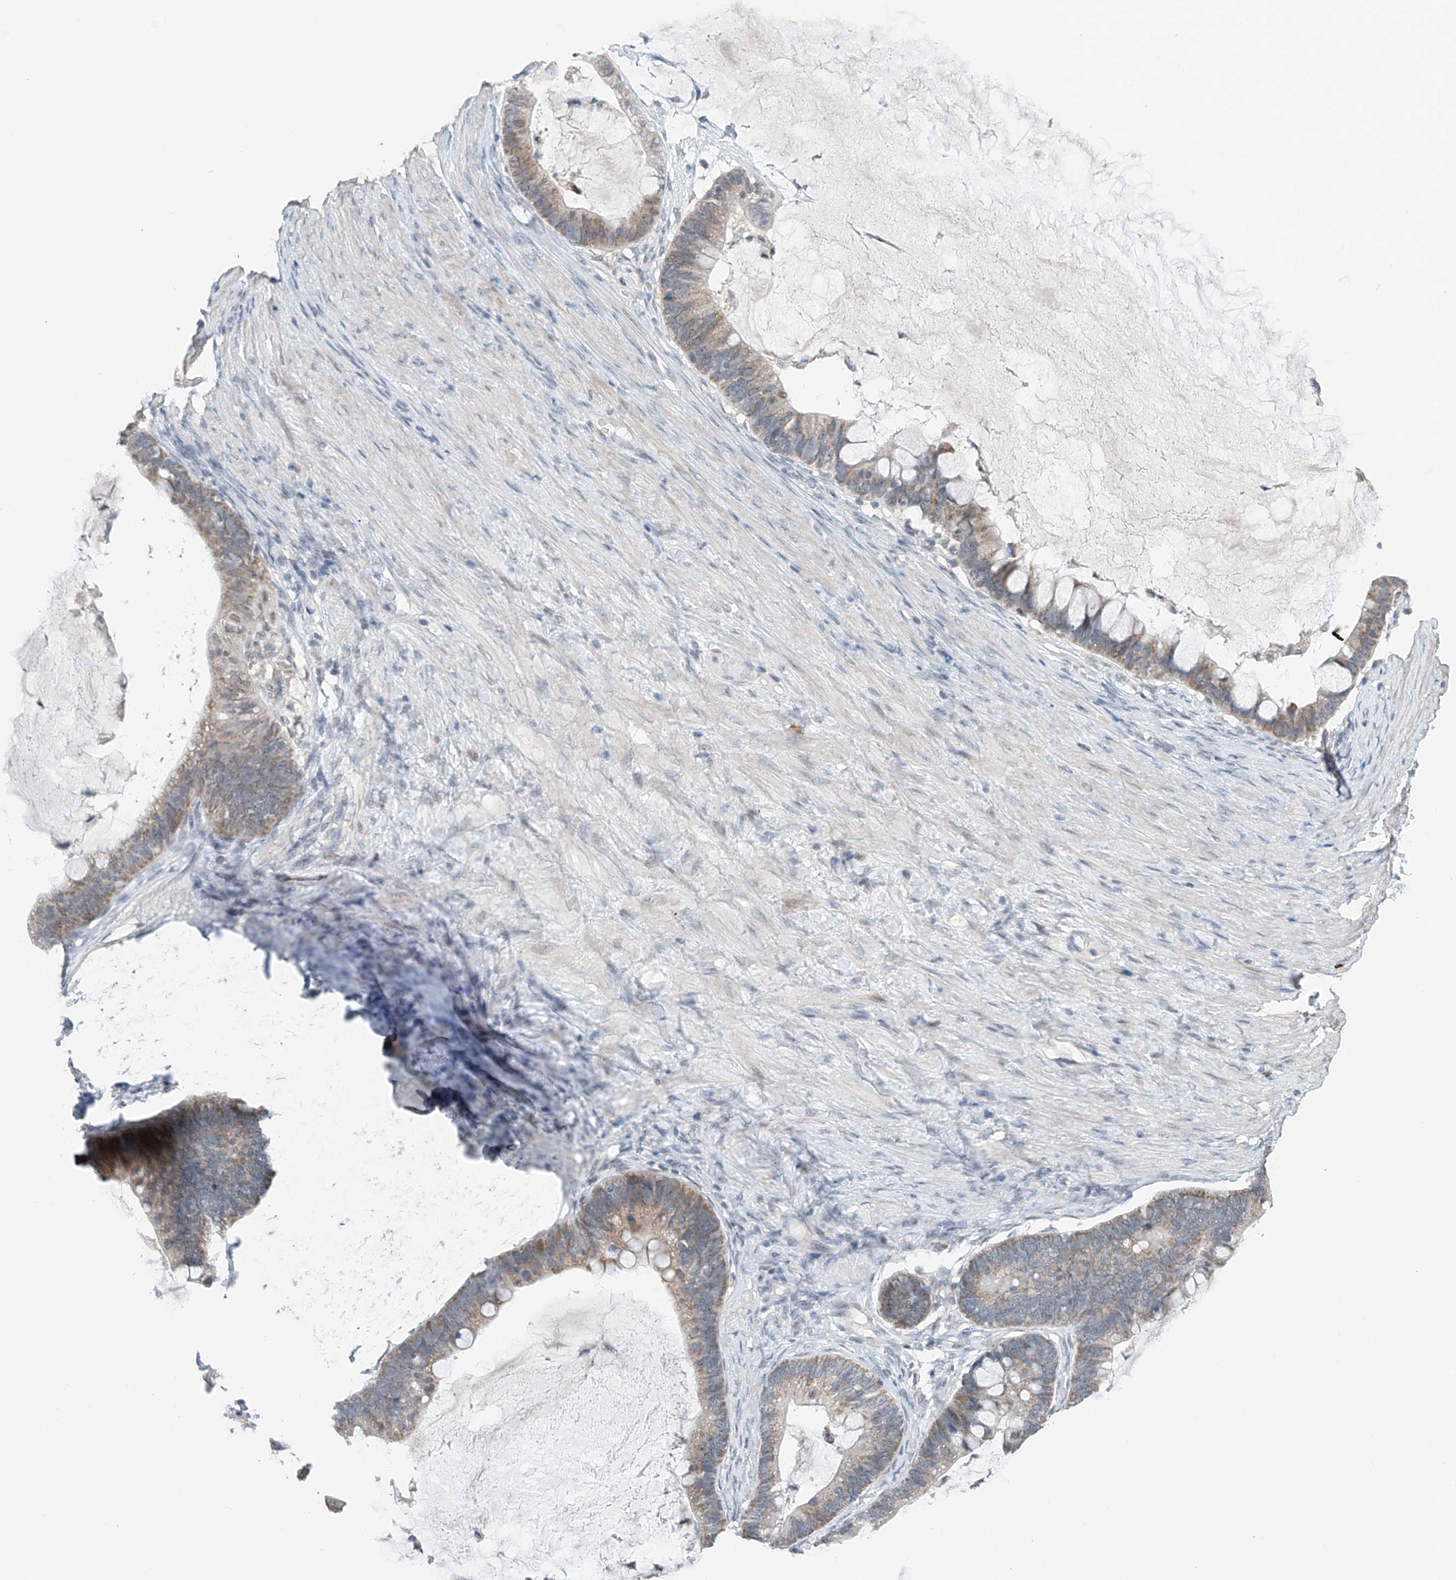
{"staining": {"intensity": "weak", "quantity": ">75%", "location": "cytoplasmic/membranous"}, "tissue": "ovarian cancer", "cell_type": "Tumor cells", "image_type": "cancer", "snomed": [{"axis": "morphology", "description": "Cystadenocarcinoma, mucinous, NOS"}, {"axis": "topography", "description": "Ovary"}], "caption": "Tumor cells reveal low levels of weak cytoplasmic/membranous expression in approximately >75% of cells in human ovarian cancer.", "gene": "KLF15", "patient": {"sex": "female", "age": 61}}